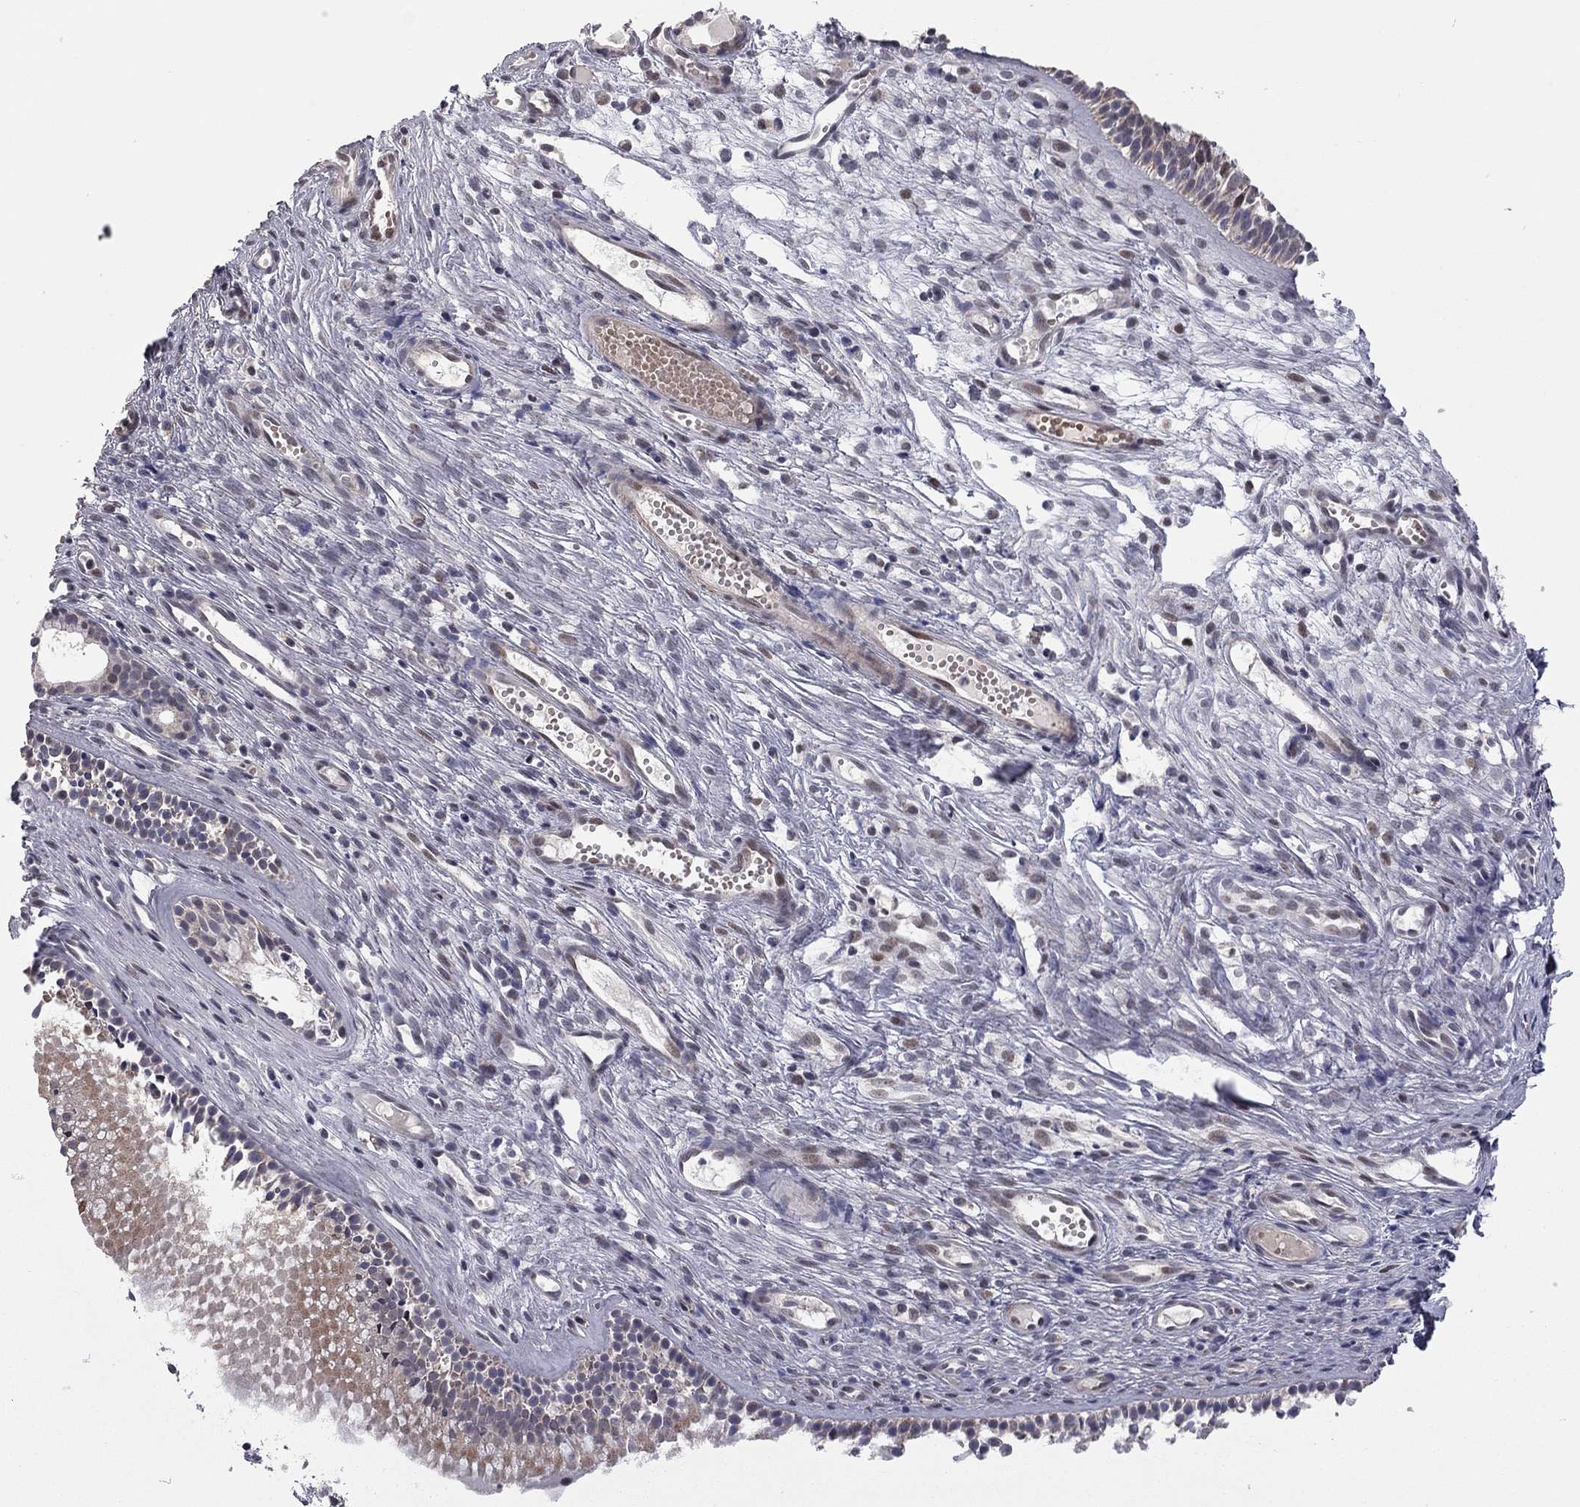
{"staining": {"intensity": "moderate", "quantity": "25%-75%", "location": "cytoplasmic/membranous"}, "tissue": "nasopharynx", "cell_type": "Respiratory epithelial cells", "image_type": "normal", "snomed": [{"axis": "morphology", "description": "Normal tissue, NOS"}, {"axis": "topography", "description": "Nasopharynx"}], "caption": "Nasopharynx stained for a protein demonstrates moderate cytoplasmic/membranous positivity in respiratory epithelial cells. The staining is performed using DAB brown chromogen to label protein expression. The nuclei are counter-stained blue using hematoxylin.", "gene": "MC3R", "patient": {"sex": "male", "age": 51}}